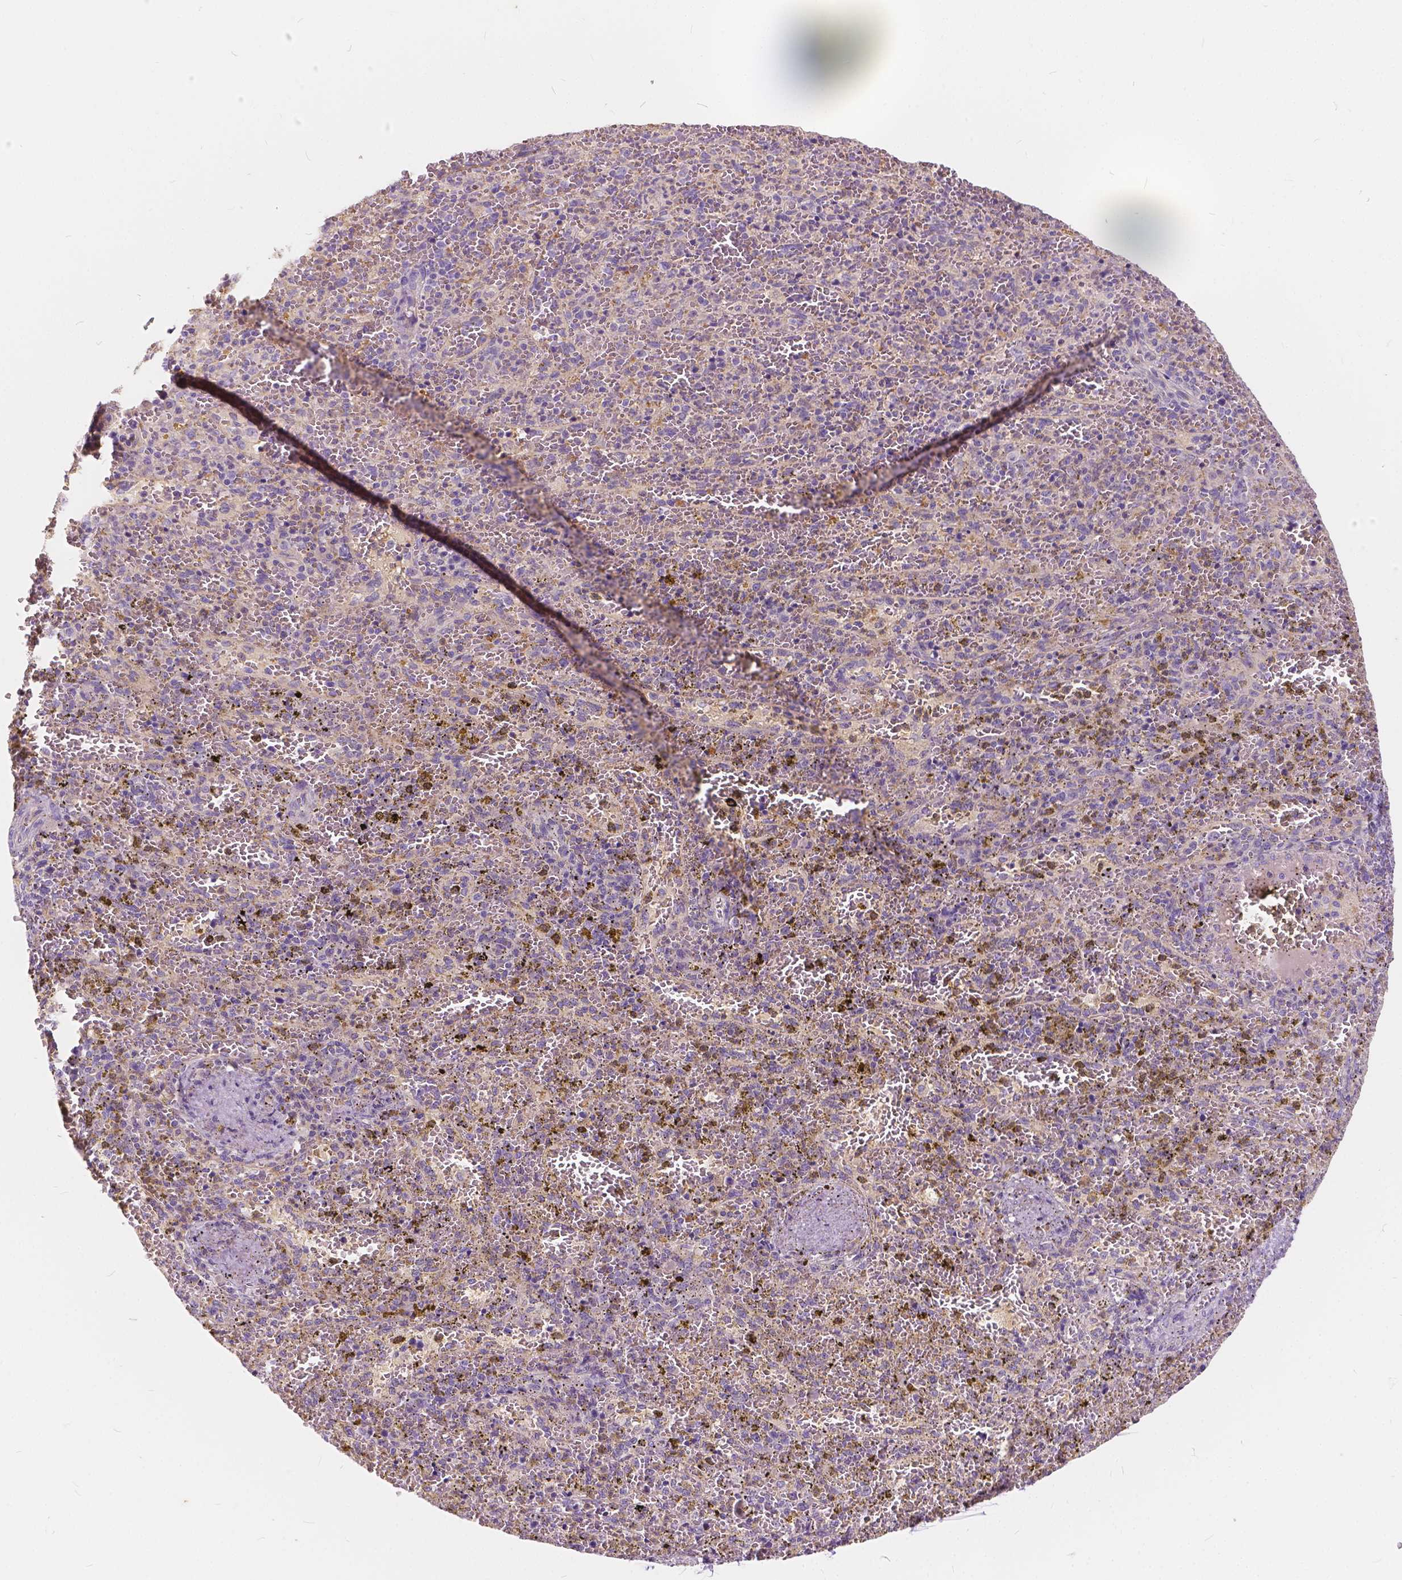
{"staining": {"intensity": "negative", "quantity": "none", "location": "none"}, "tissue": "spleen", "cell_type": "Cells in red pulp", "image_type": "normal", "snomed": [{"axis": "morphology", "description": "Normal tissue, NOS"}, {"axis": "topography", "description": "Spleen"}], "caption": "Human spleen stained for a protein using immunohistochemistry shows no expression in cells in red pulp.", "gene": "KIAA0513", "patient": {"sex": "female", "age": 50}}